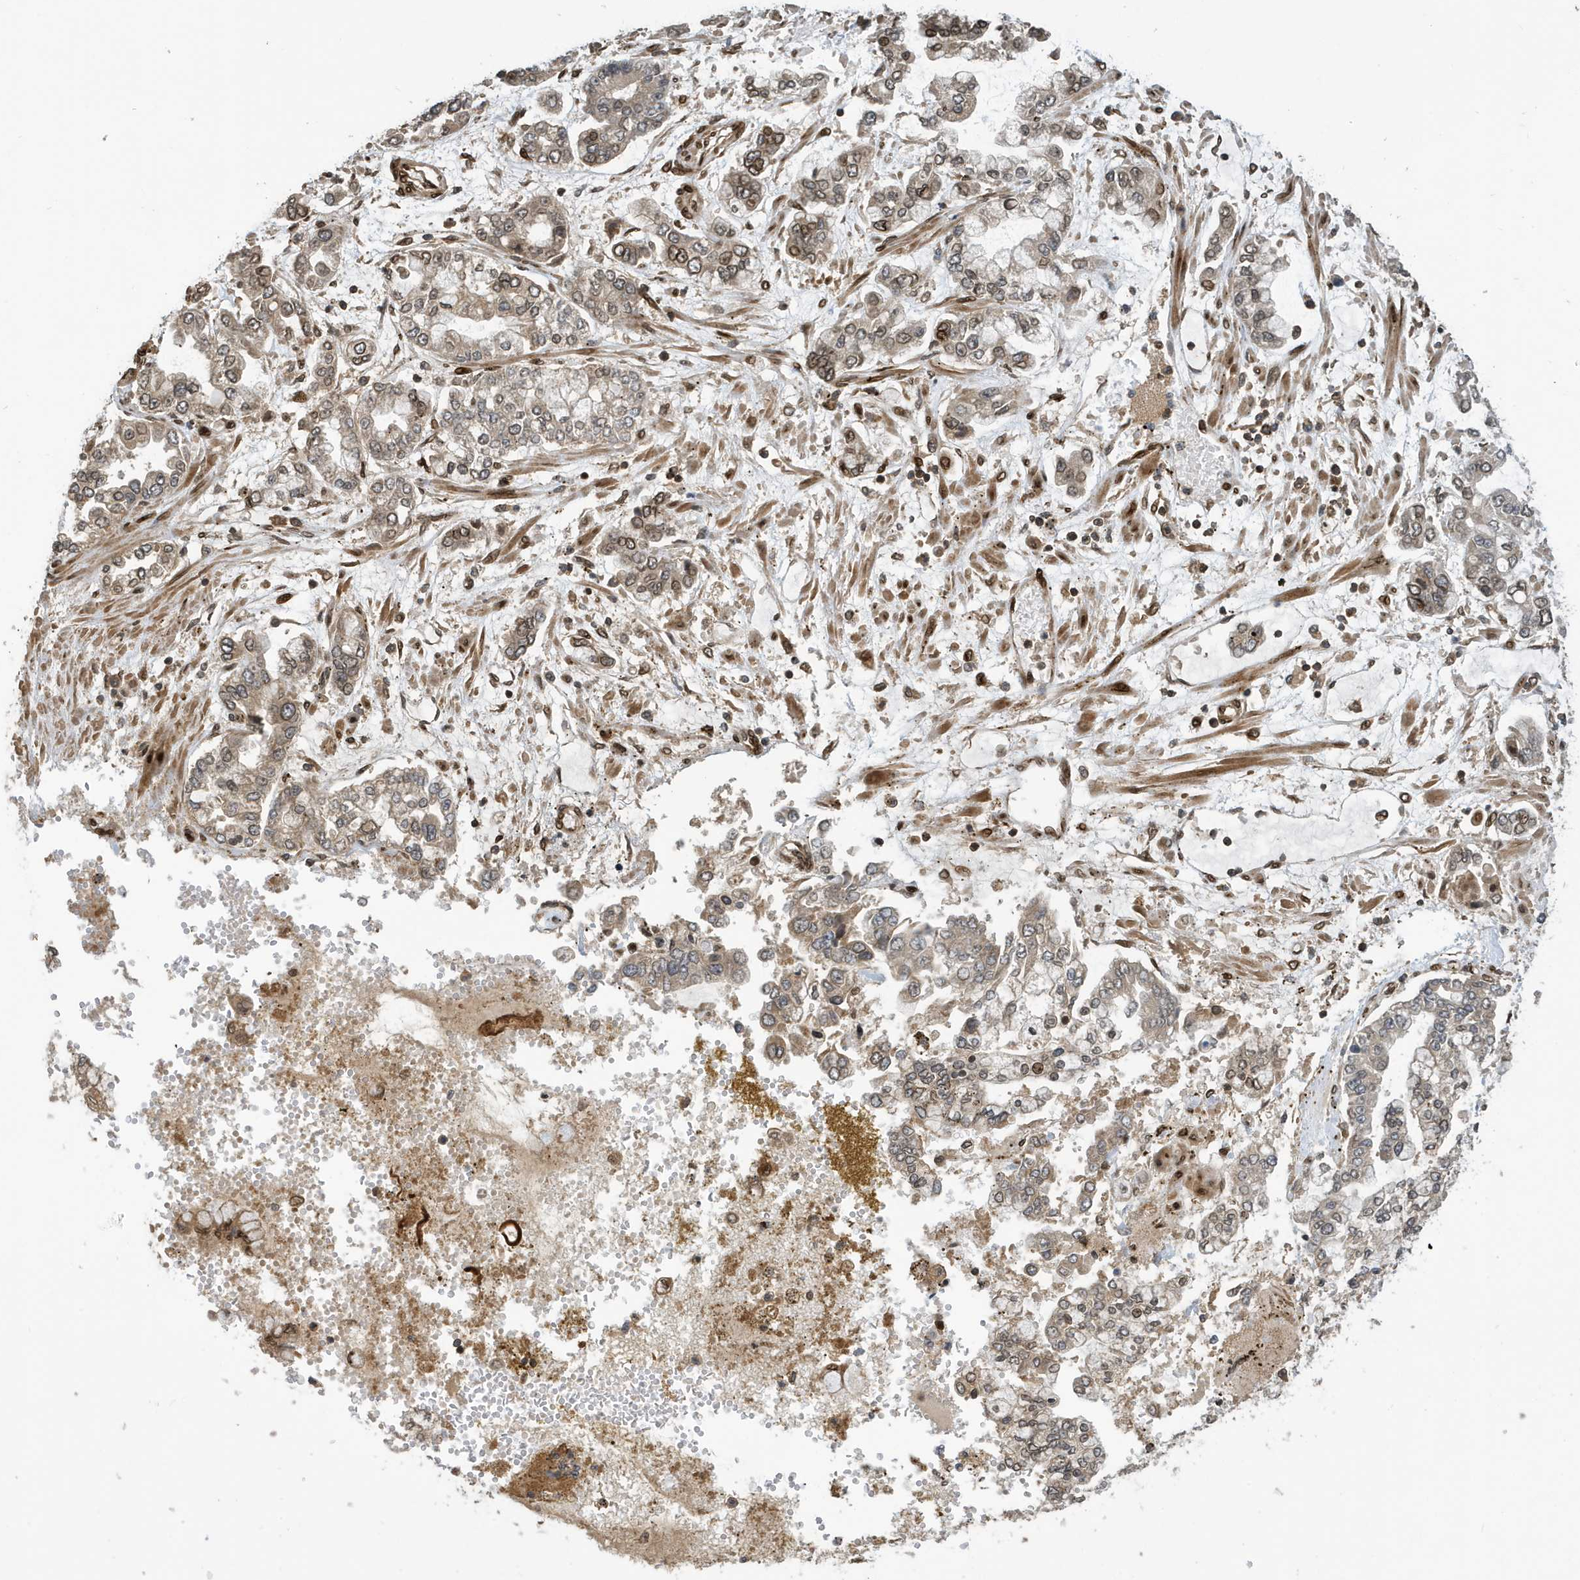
{"staining": {"intensity": "moderate", "quantity": "<25%", "location": "nuclear"}, "tissue": "stomach cancer", "cell_type": "Tumor cells", "image_type": "cancer", "snomed": [{"axis": "morphology", "description": "Normal tissue, NOS"}, {"axis": "morphology", "description": "Adenocarcinoma, NOS"}, {"axis": "topography", "description": "Stomach, upper"}, {"axis": "topography", "description": "Stomach"}], "caption": "The immunohistochemical stain shows moderate nuclear staining in tumor cells of adenocarcinoma (stomach) tissue. (DAB IHC, brown staining for protein, blue staining for nuclei).", "gene": "DUSP18", "patient": {"sex": "male", "age": 76}}